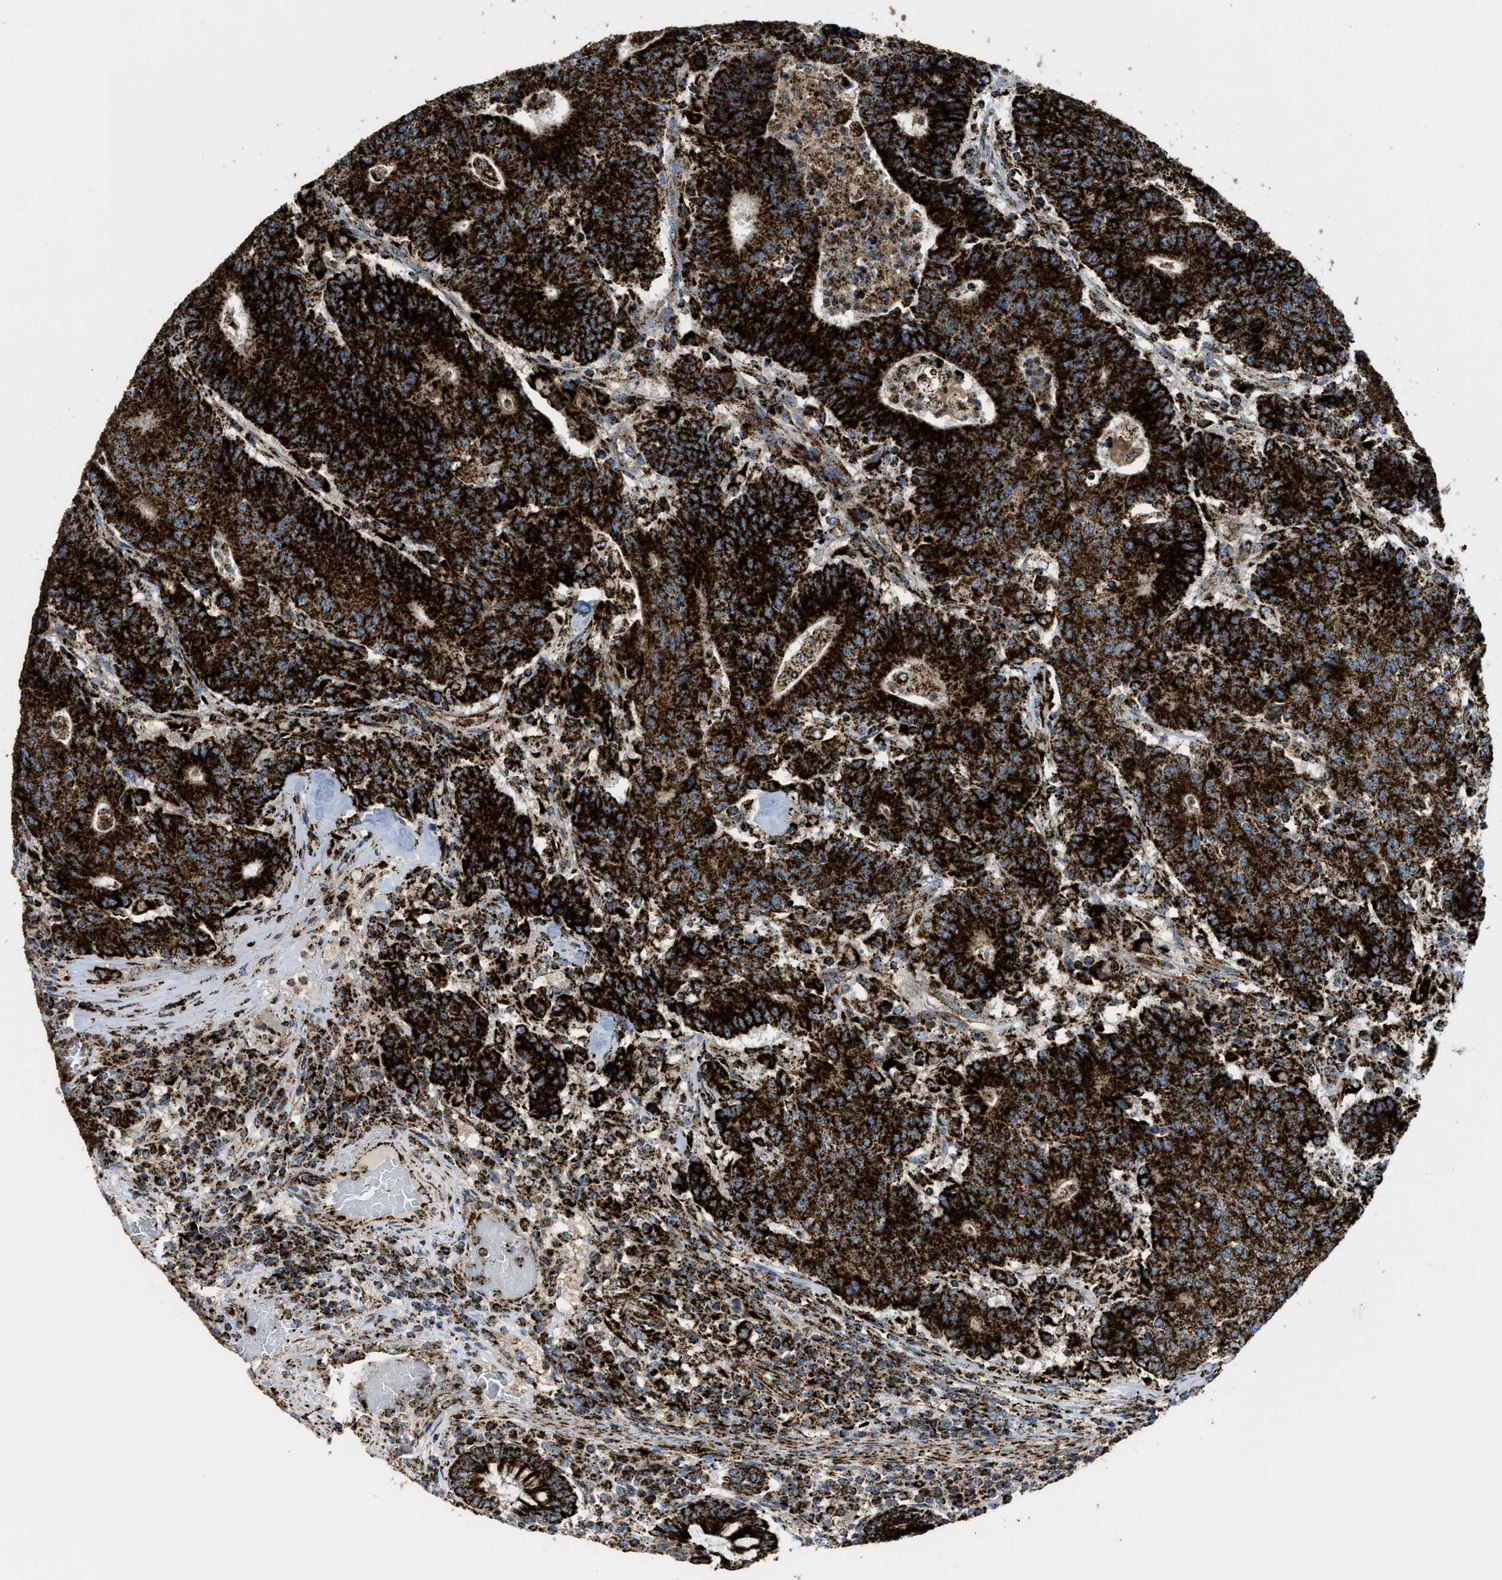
{"staining": {"intensity": "strong", "quantity": ">75%", "location": "cytoplasmic/membranous"}, "tissue": "colorectal cancer", "cell_type": "Tumor cells", "image_type": "cancer", "snomed": [{"axis": "morphology", "description": "Normal tissue, NOS"}, {"axis": "morphology", "description": "Adenocarcinoma, NOS"}, {"axis": "topography", "description": "Colon"}], "caption": "Colorectal cancer was stained to show a protein in brown. There is high levels of strong cytoplasmic/membranous positivity in approximately >75% of tumor cells. (Stains: DAB in brown, nuclei in blue, Microscopy: brightfield microscopy at high magnification).", "gene": "SQOR", "patient": {"sex": "female", "age": 75}}